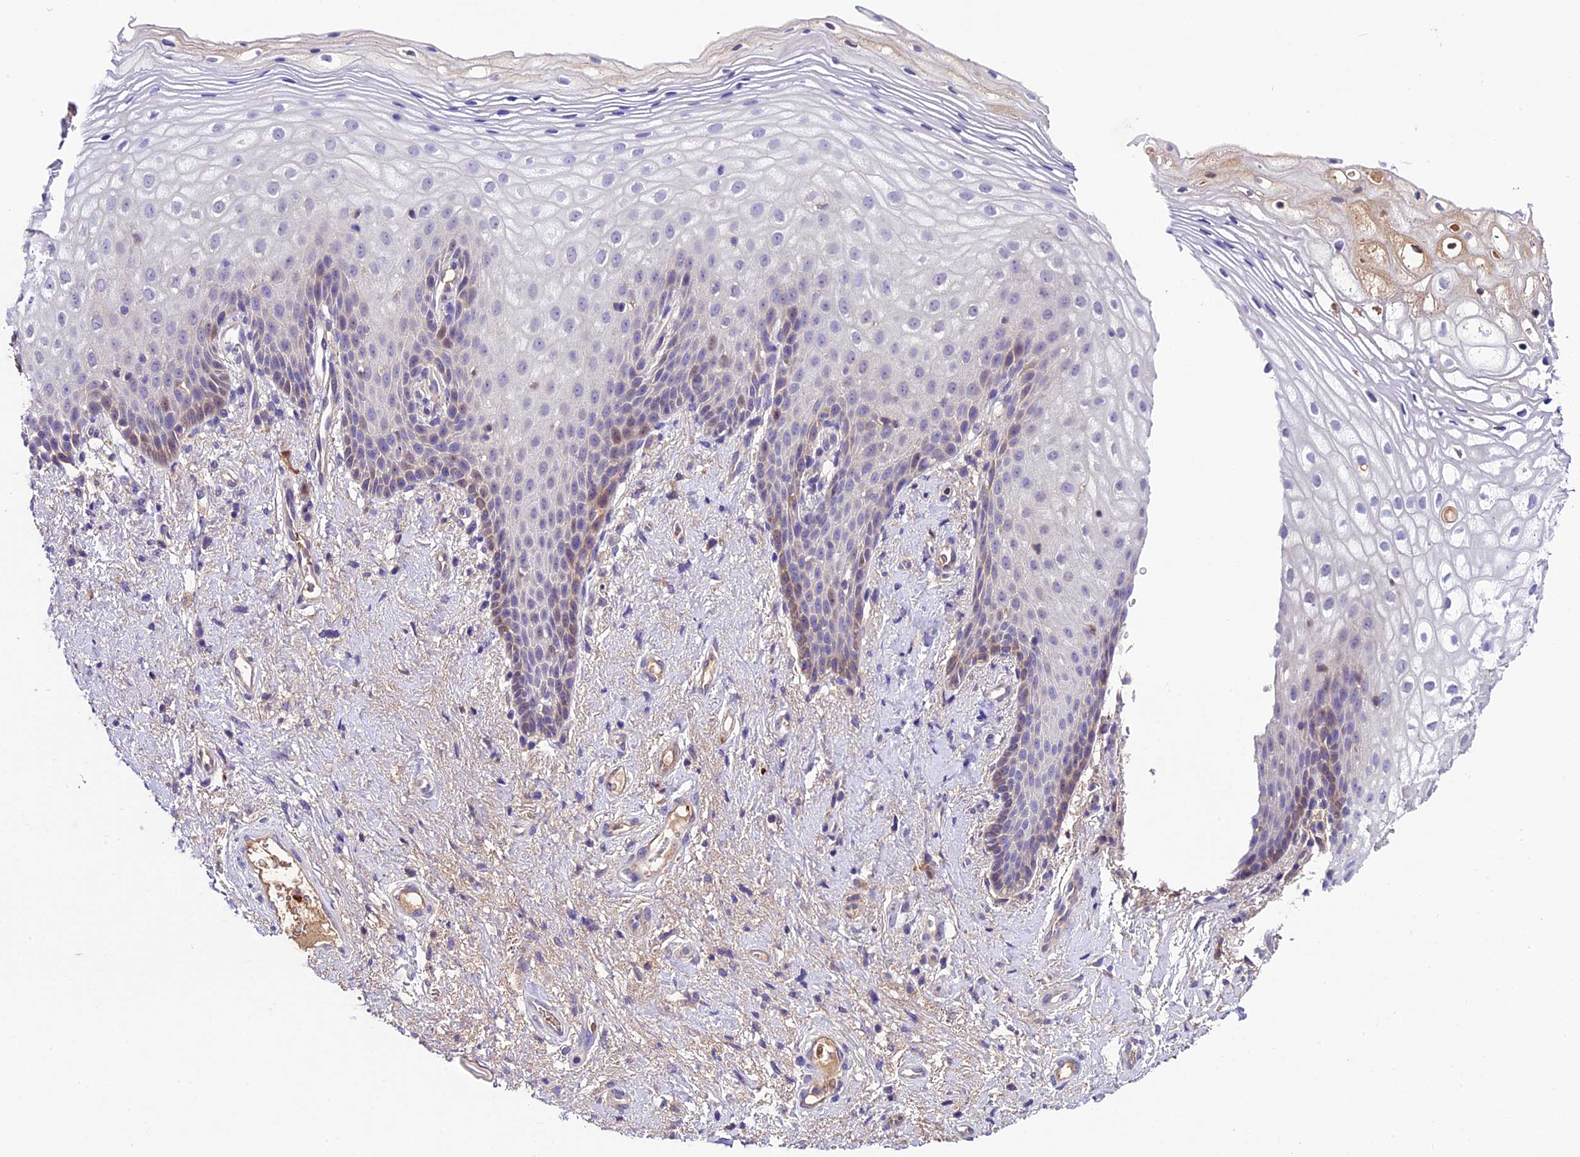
{"staining": {"intensity": "weak", "quantity": "<25%", "location": "cytoplasmic/membranous"}, "tissue": "vagina", "cell_type": "Squamous epithelial cells", "image_type": "normal", "snomed": [{"axis": "morphology", "description": "Normal tissue, NOS"}, {"axis": "topography", "description": "Vagina"}], "caption": "Vagina stained for a protein using immunohistochemistry displays no staining squamous epithelial cells.", "gene": "CILP2", "patient": {"sex": "female", "age": 60}}